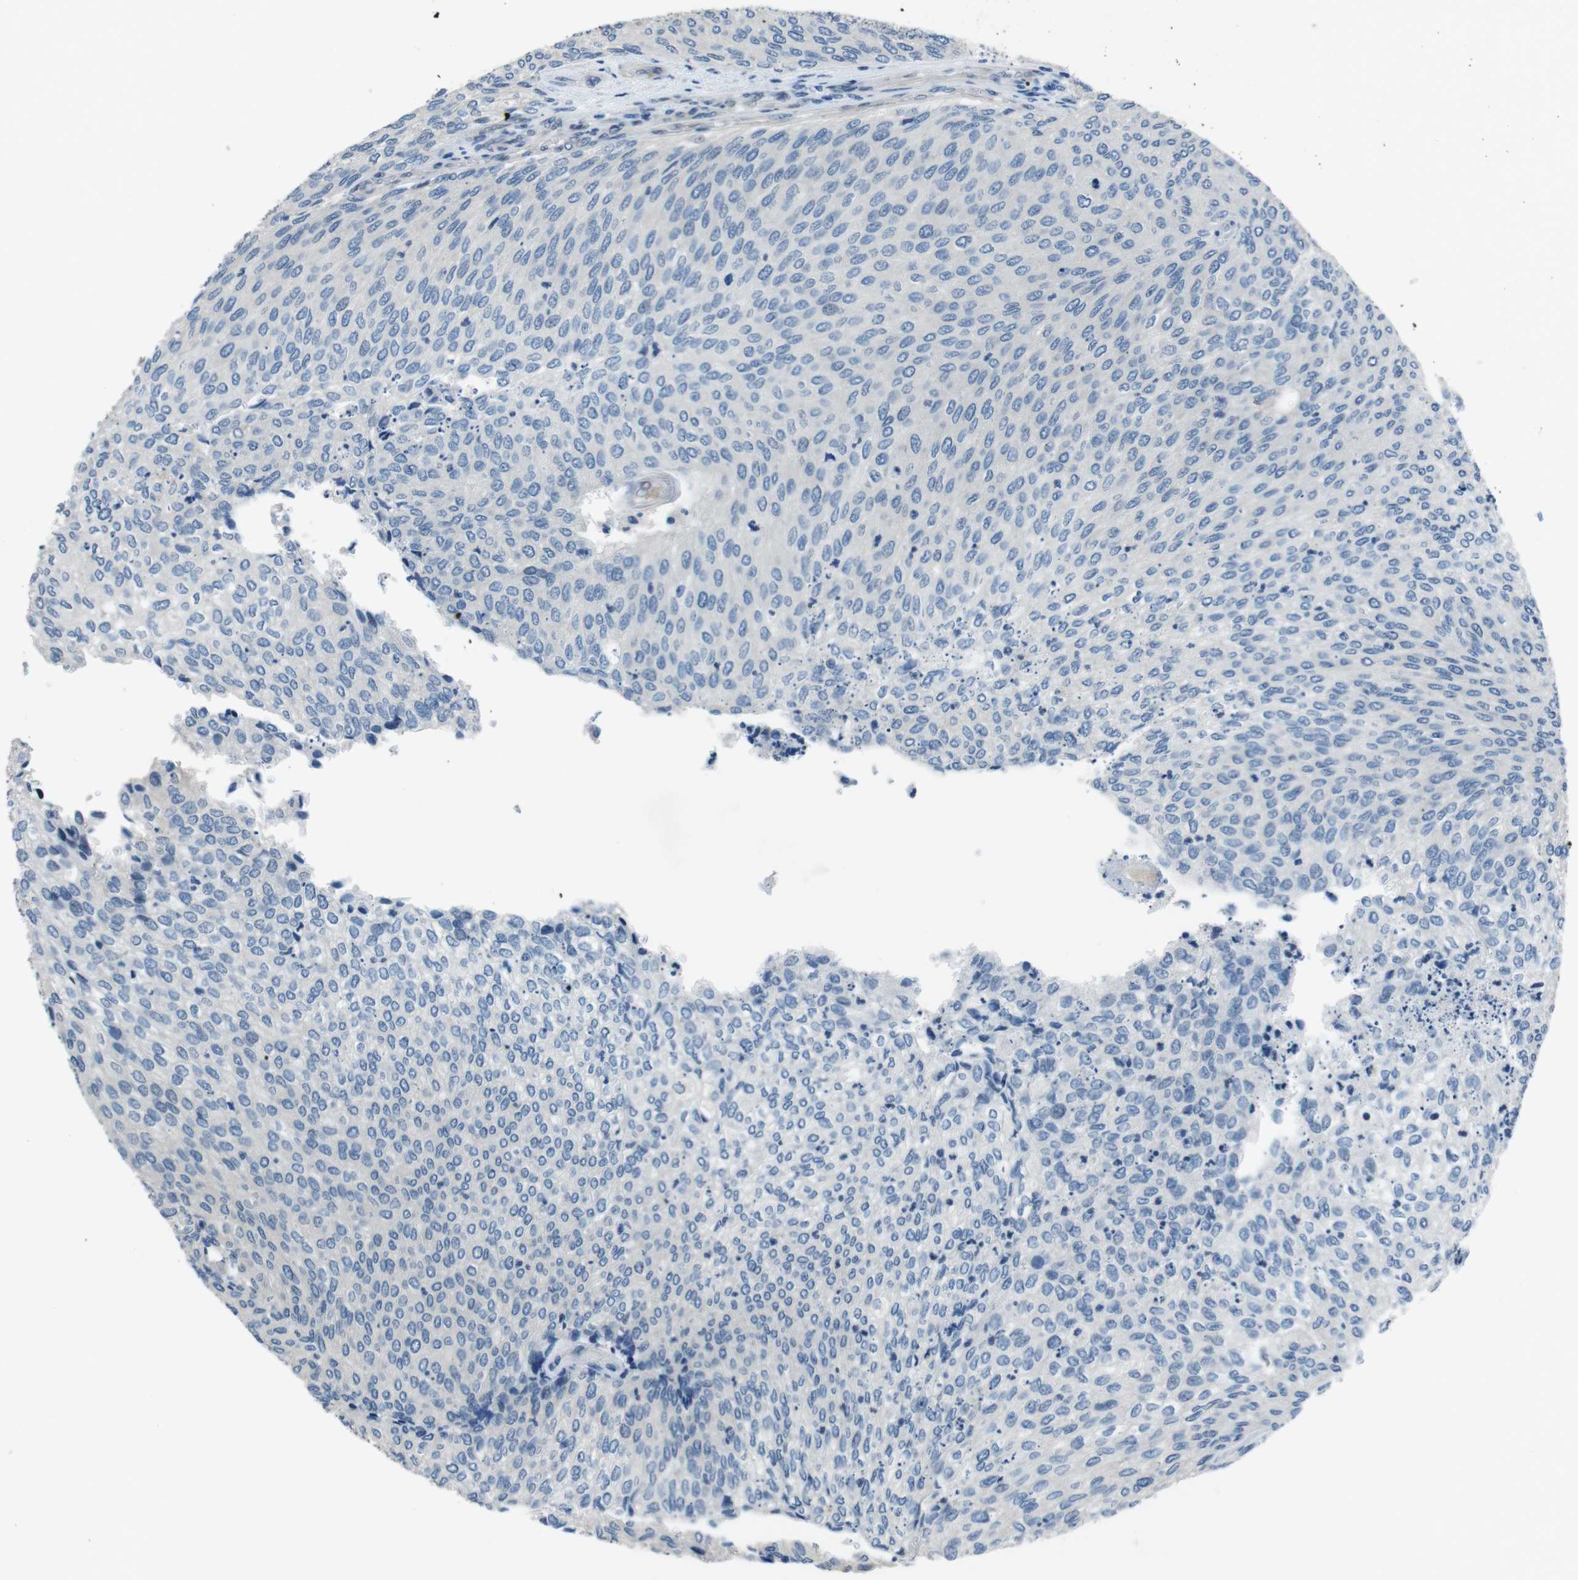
{"staining": {"intensity": "negative", "quantity": "none", "location": "none"}, "tissue": "urothelial cancer", "cell_type": "Tumor cells", "image_type": "cancer", "snomed": [{"axis": "morphology", "description": "Urothelial carcinoma, Low grade"}, {"axis": "topography", "description": "Urinary bladder"}], "caption": "Tumor cells are negative for protein expression in human urothelial cancer.", "gene": "LRRC49", "patient": {"sex": "female", "age": 79}}